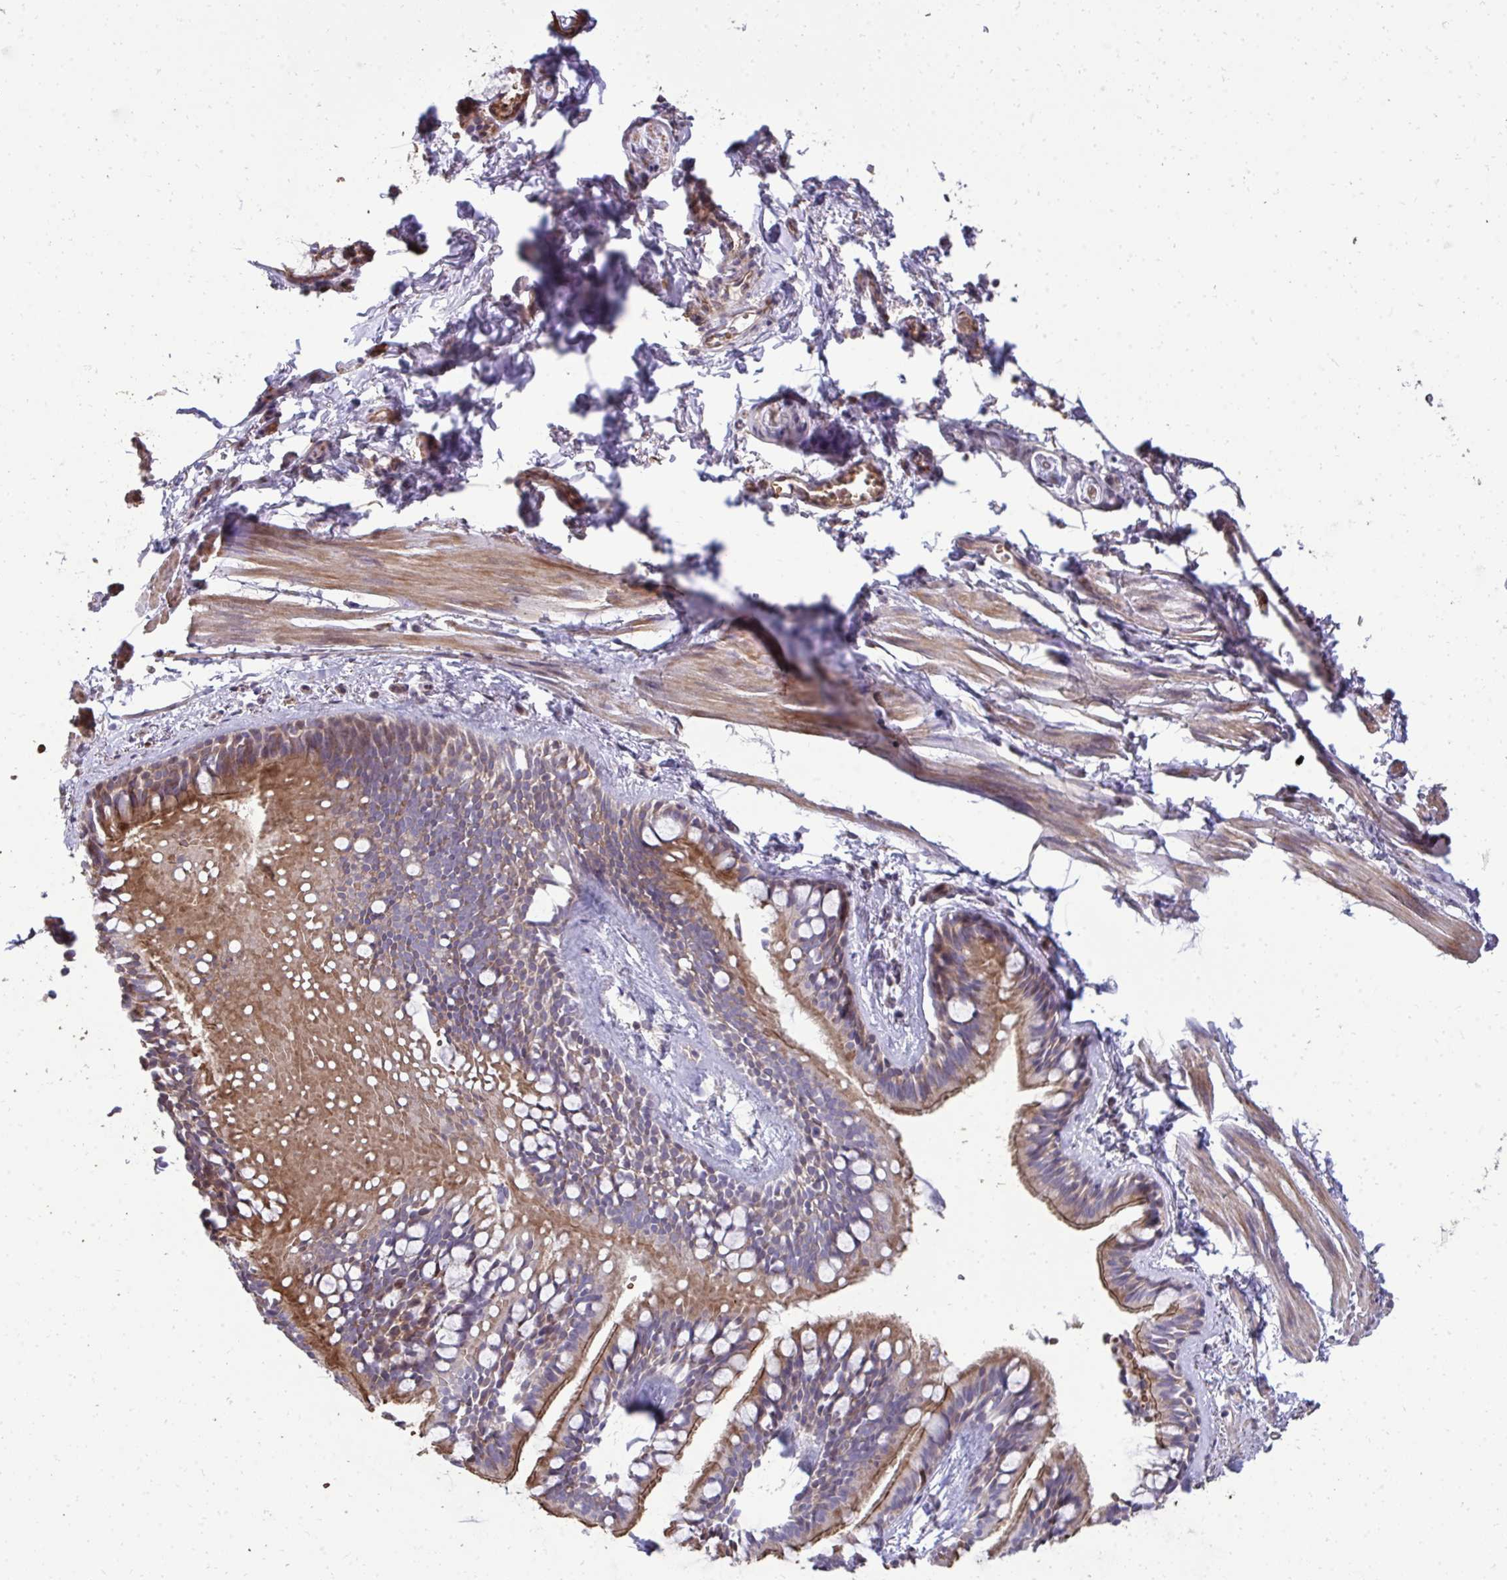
{"staining": {"intensity": "moderate", "quantity": ">75%", "location": "cytoplasmic/membranous"}, "tissue": "bronchus", "cell_type": "Respiratory epithelial cells", "image_type": "normal", "snomed": [{"axis": "morphology", "description": "Normal tissue, NOS"}, {"axis": "topography", "description": "Bronchus"}], "caption": "High-power microscopy captured an immunohistochemistry micrograph of unremarkable bronchus, revealing moderate cytoplasmic/membranous staining in about >75% of respiratory epithelial cells.", "gene": "FIBCD1", "patient": {"sex": "female", "age": 59}}